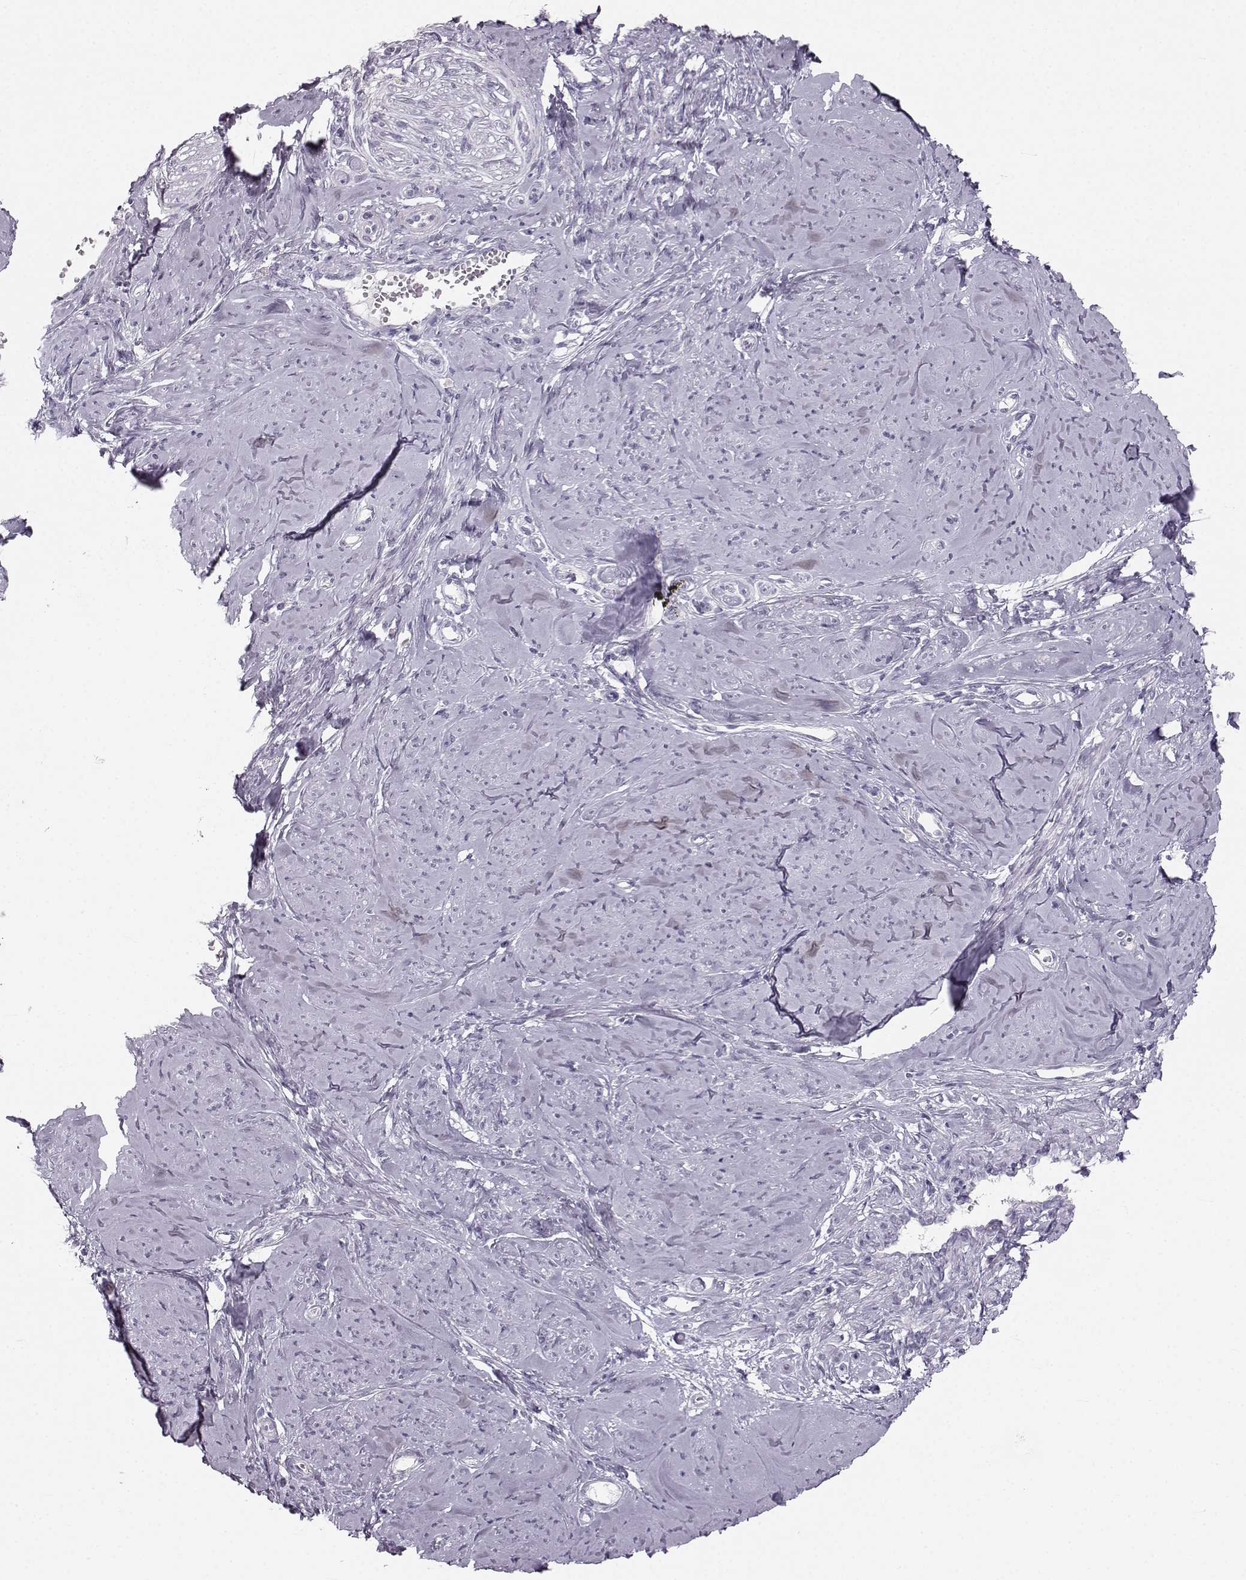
{"staining": {"intensity": "negative", "quantity": "none", "location": "none"}, "tissue": "smooth muscle", "cell_type": "Smooth muscle cells", "image_type": "normal", "snomed": [{"axis": "morphology", "description": "Normal tissue, NOS"}, {"axis": "topography", "description": "Smooth muscle"}], "caption": "Immunohistochemical staining of unremarkable smooth muscle displays no significant positivity in smooth muscle cells.", "gene": "OIP5", "patient": {"sex": "female", "age": 48}}